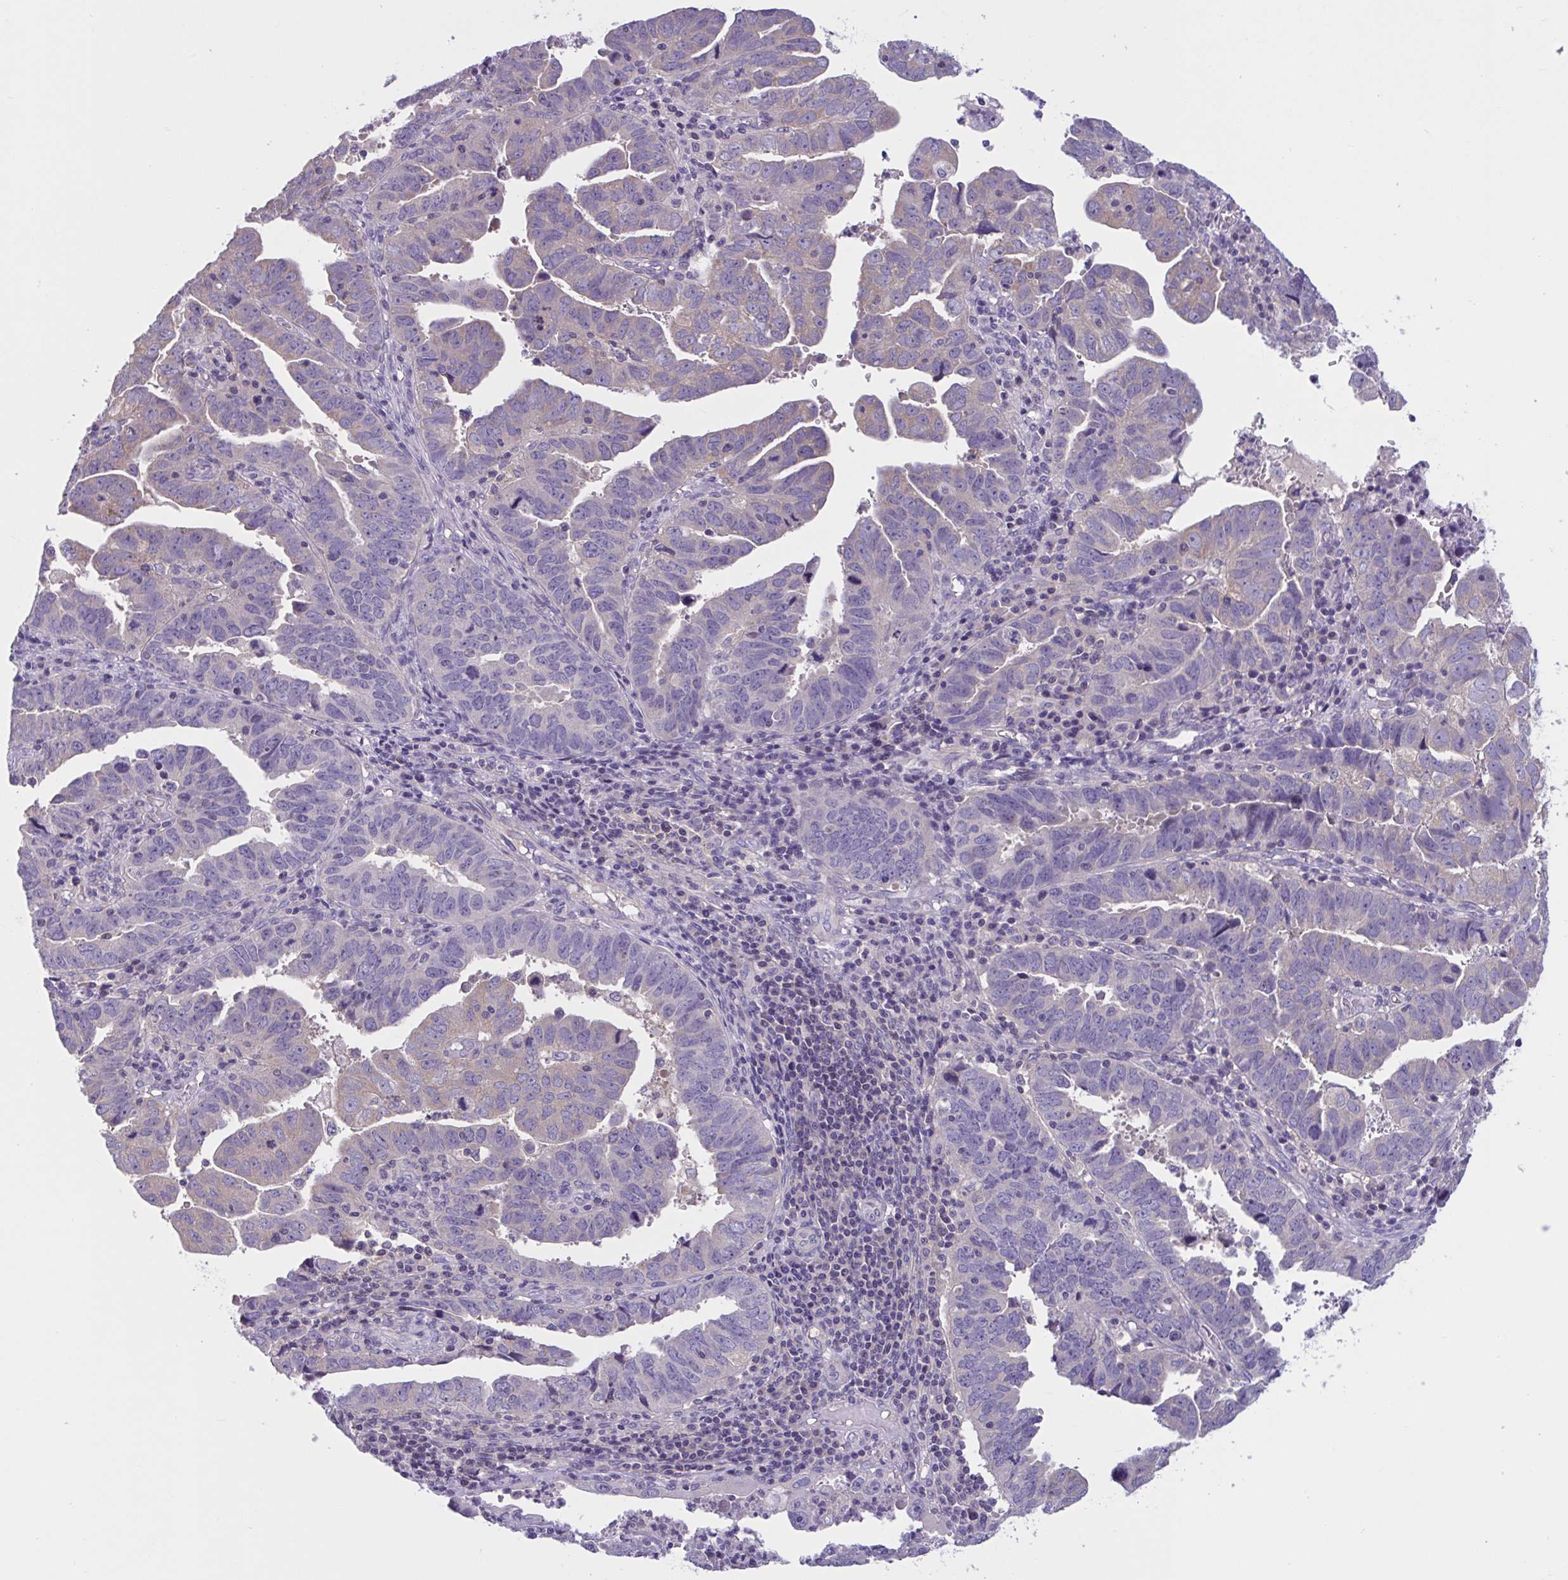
{"staining": {"intensity": "negative", "quantity": "none", "location": "none"}, "tissue": "endometrial cancer", "cell_type": "Tumor cells", "image_type": "cancer", "snomed": [{"axis": "morphology", "description": "Adenocarcinoma, NOS"}, {"axis": "topography", "description": "Uterus"}], "caption": "This is an immunohistochemistry photomicrograph of endometrial cancer. There is no positivity in tumor cells.", "gene": "WNT9B", "patient": {"sex": "female", "age": 62}}